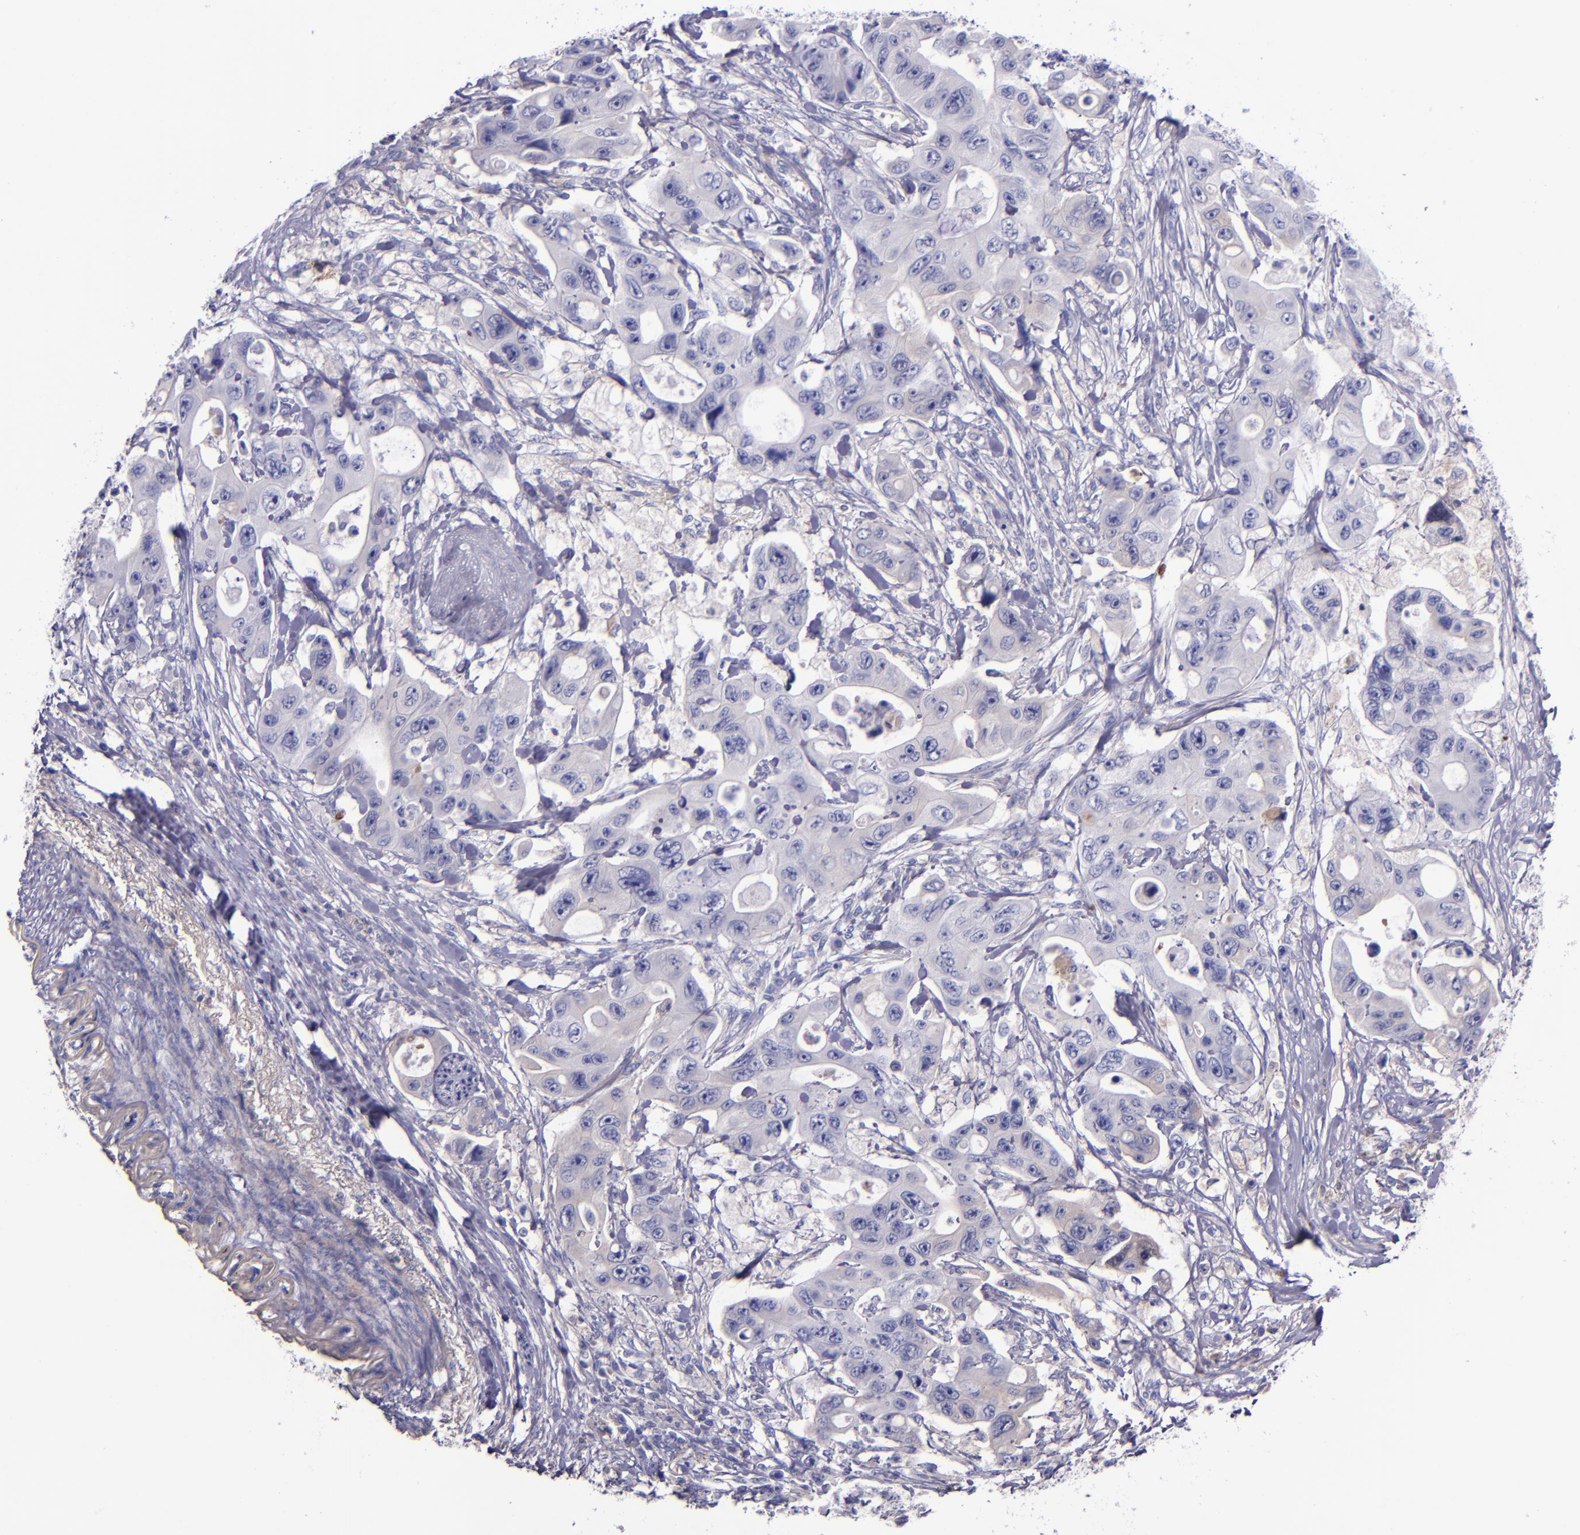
{"staining": {"intensity": "negative", "quantity": "none", "location": "none"}, "tissue": "colorectal cancer", "cell_type": "Tumor cells", "image_type": "cancer", "snomed": [{"axis": "morphology", "description": "Adenocarcinoma, NOS"}, {"axis": "topography", "description": "Colon"}], "caption": "IHC micrograph of colorectal cancer (adenocarcinoma) stained for a protein (brown), which displays no positivity in tumor cells.", "gene": "KNG1", "patient": {"sex": "female", "age": 46}}